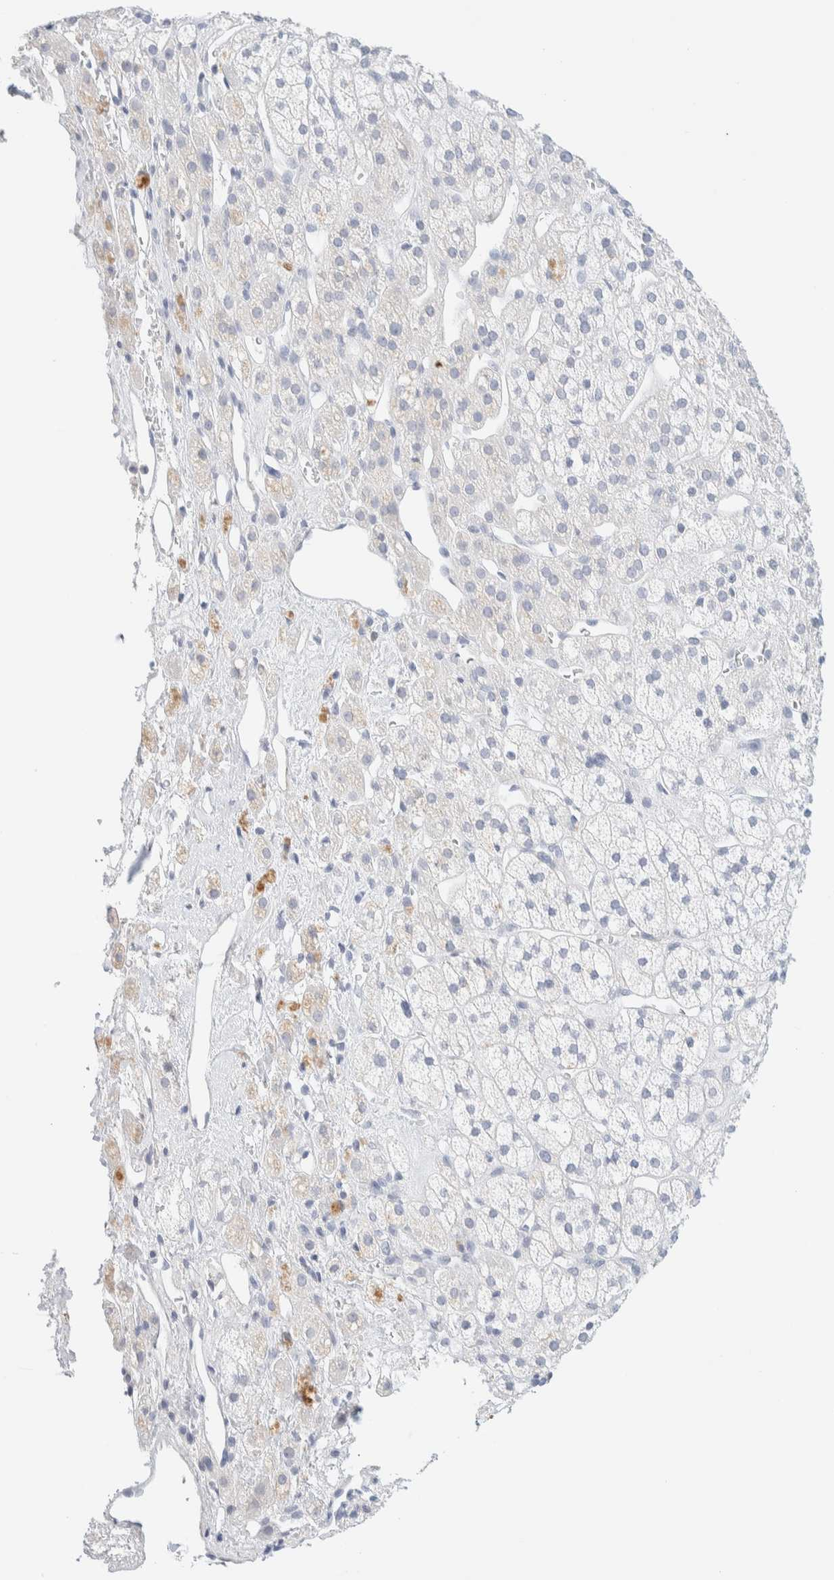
{"staining": {"intensity": "negative", "quantity": "none", "location": "none"}, "tissue": "adrenal gland", "cell_type": "Glandular cells", "image_type": "normal", "snomed": [{"axis": "morphology", "description": "Normal tissue, NOS"}, {"axis": "topography", "description": "Adrenal gland"}], "caption": "Glandular cells are negative for brown protein staining in benign adrenal gland. (DAB (3,3'-diaminobenzidine) immunohistochemistry (IHC), high magnification).", "gene": "AFMID", "patient": {"sex": "male", "age": 56}}